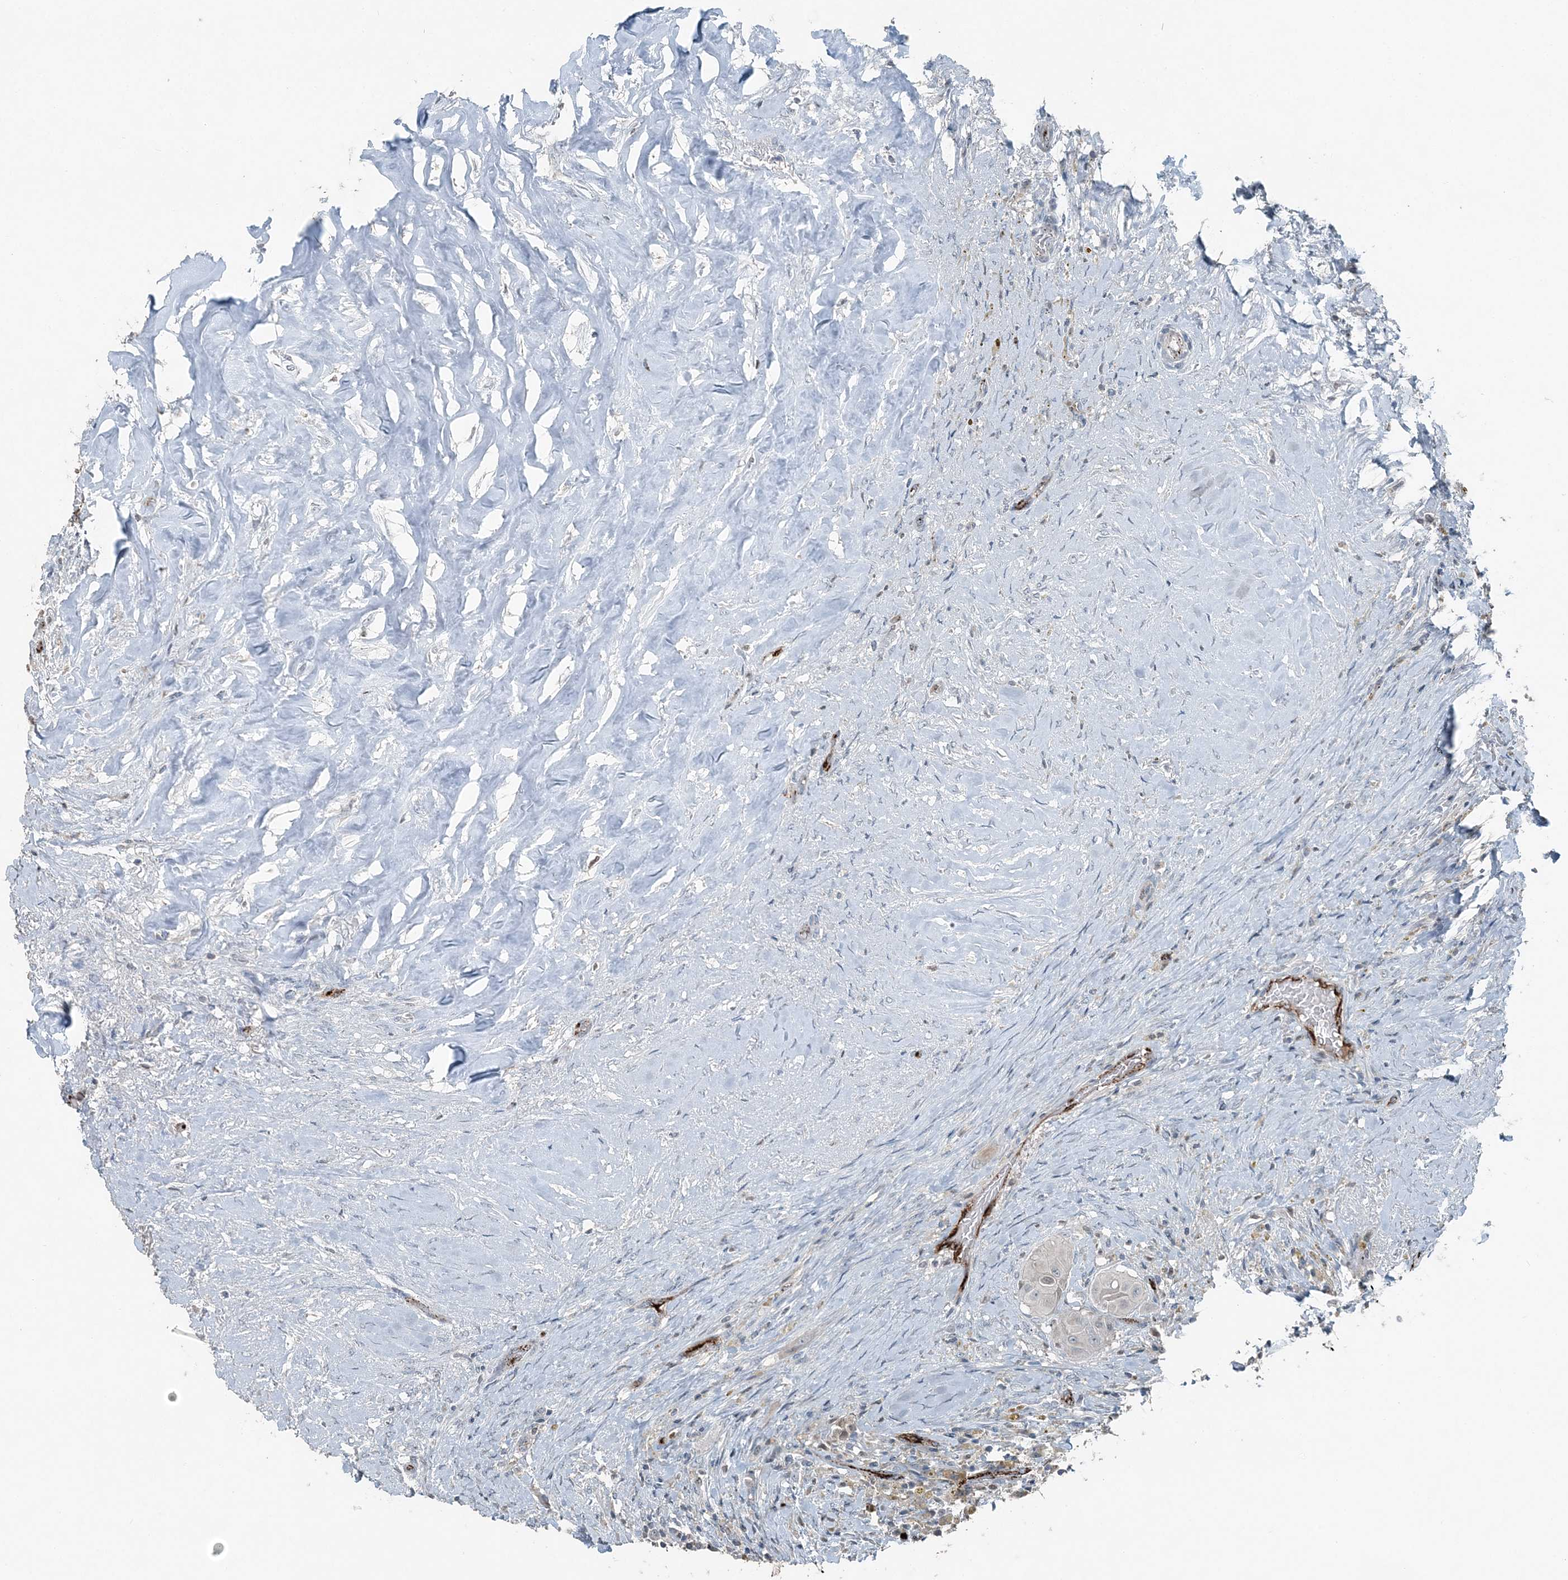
{"staining": {"intensity": "negative", "quantity": "none", "location": "none"}, "tissue": "thyroid cancer", "cell_type": "Tumor cells", "image_type": "cancer", "snomed": [{"axis": "morphology", "description": "Papillary adenocarcinoma, NOS"}, {"axis": "topography", "description": "Thyroid gland"}], "caption": "An image of human papillary adenocarcinoma (thyroid) is negative for staining in tumor cells.", "gene": "ELOVL7", "patient": {"sex": "female", "age": 59}}